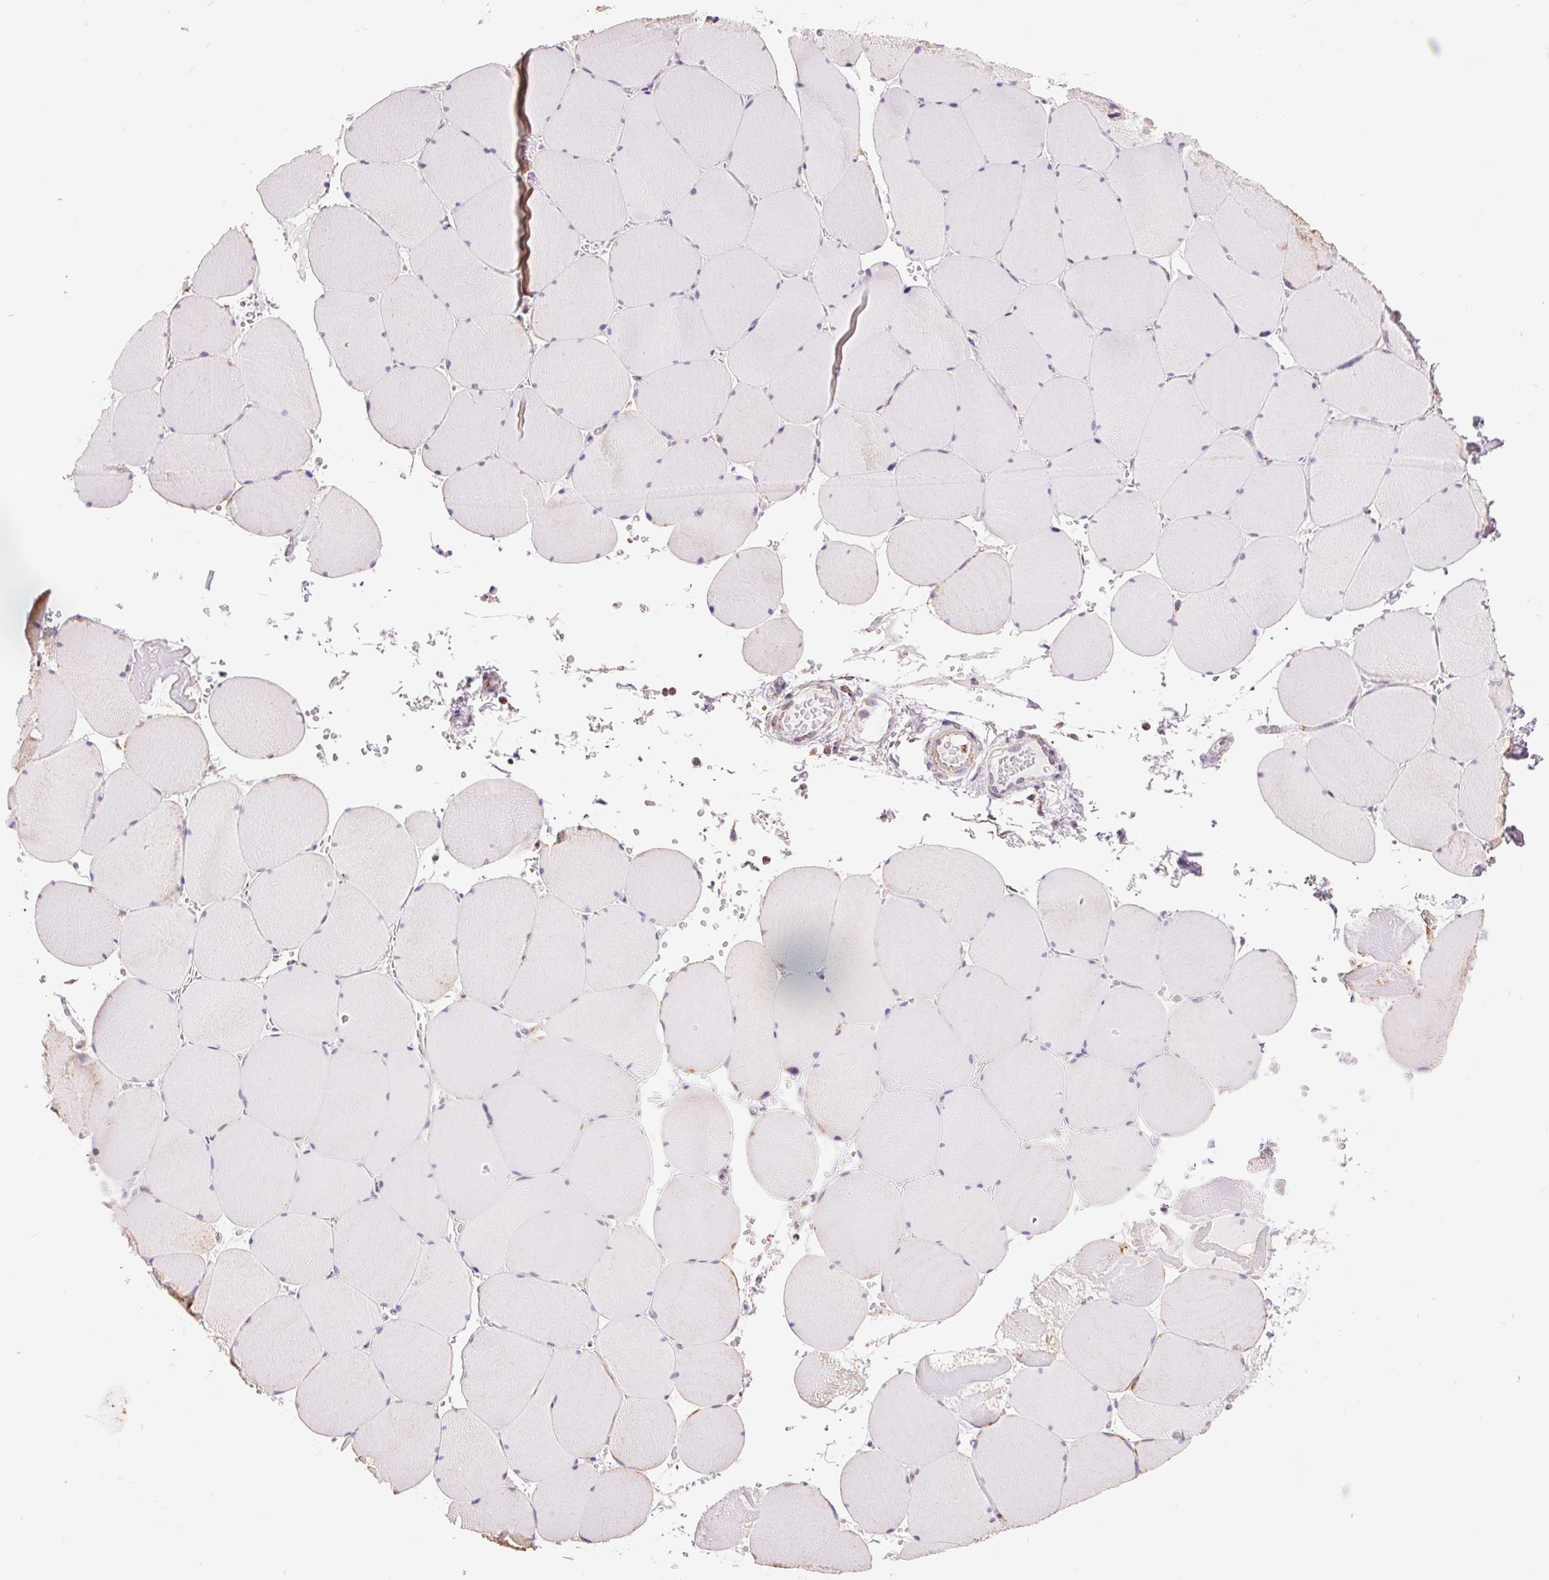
{"staining": {"intensity": "negative", "quantity": "none", "location": "none"}, "tissue": "skeletal muscle", "cell_type": "Myocytes", "image_type": "normal", "snomed": [{"axis": "morphology", "description": "Normal tissue, NOS"}, {"axis": "topography", "description": "Skeletal muscle"}], "caption": "Immunohistochemistry (IHC) image of benign skeletal muscle: human skeletal muscle stained with DAB (3,3'-diaminobenzidine) reveals no significant protein positivity in myocytes. (DAB (3,3'-diaminobenzidine) immunohistochemistry with hematoxylin counter stain).", "gene": "ATP5PB", "patient": {"sex": "male", "age": 25}}